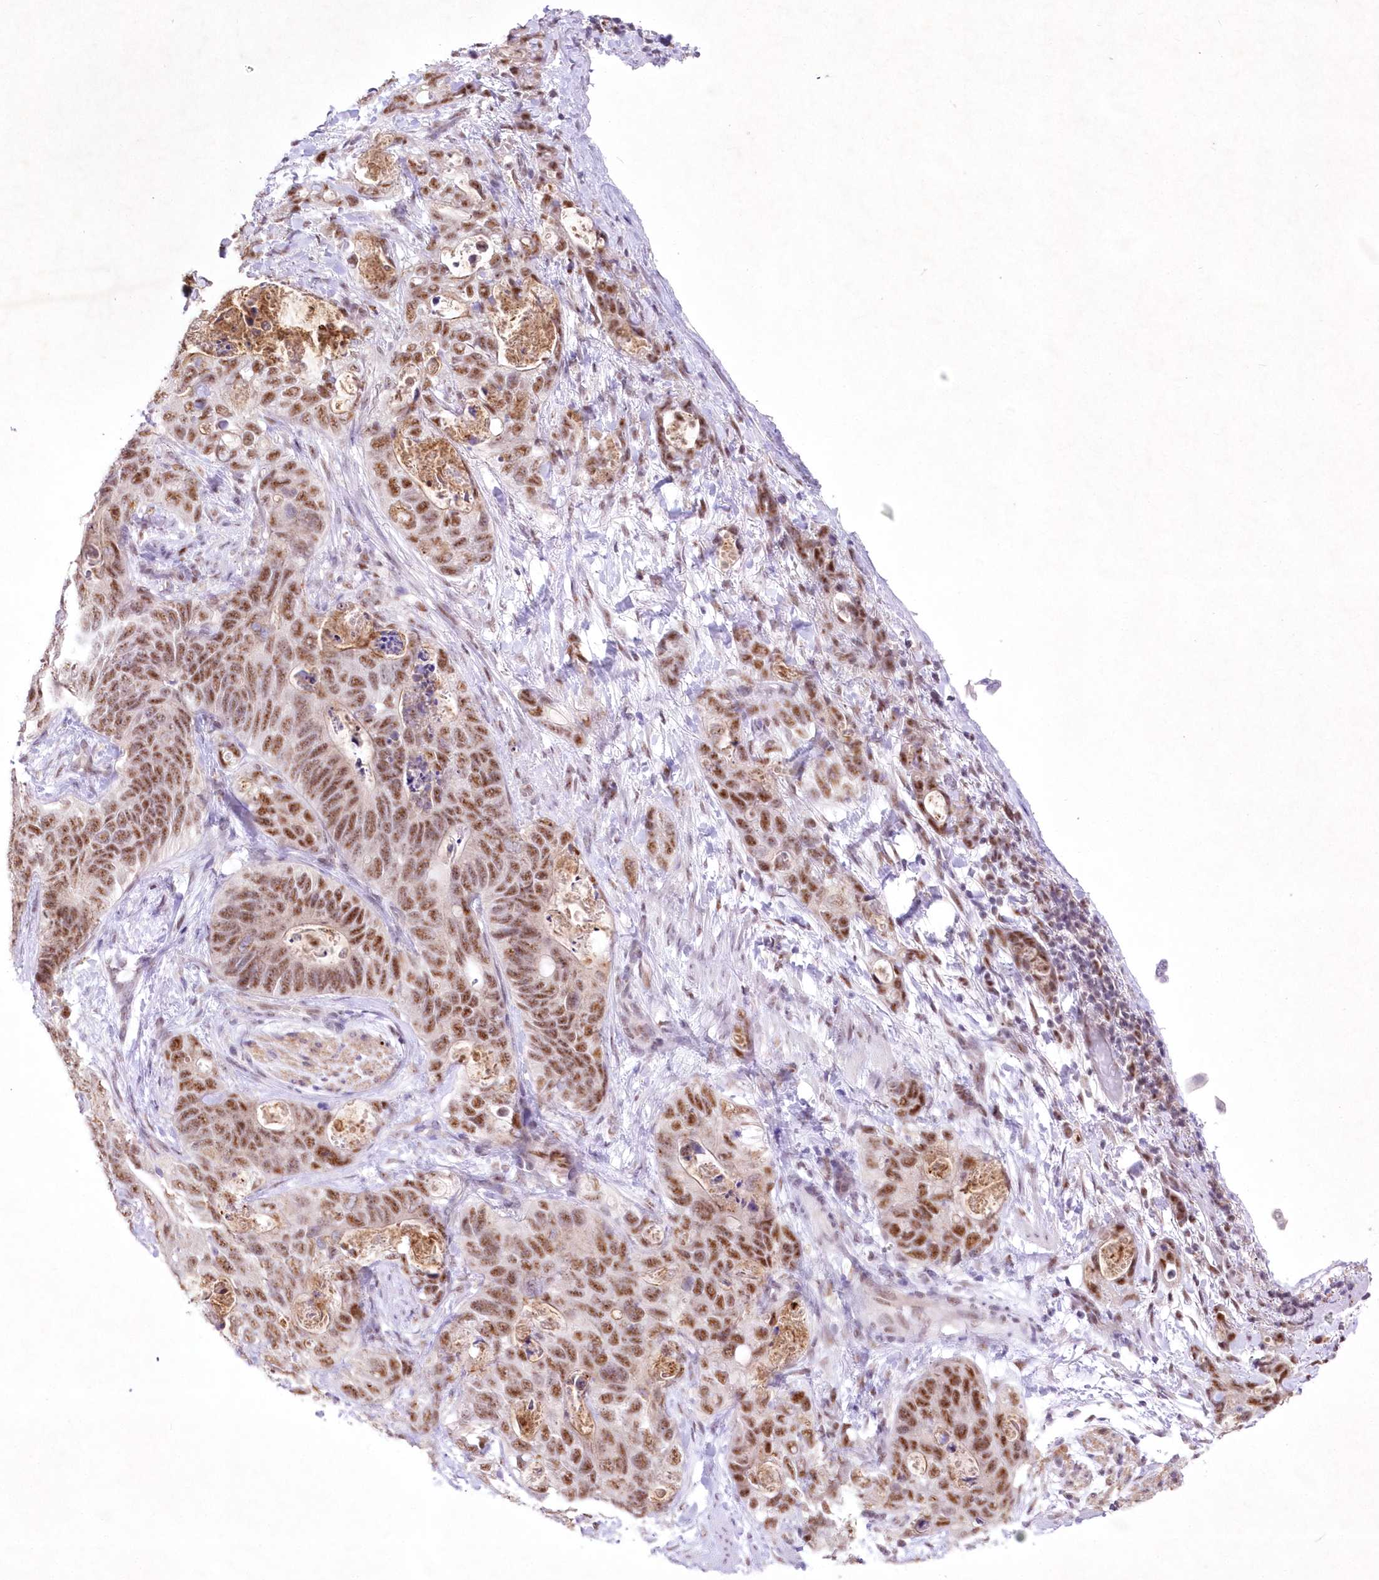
{"staining": {"intensity": "moderate", "quantity": ">75%", "location": "nuclear"}, "tissue": "stomach cancer", "cell_type": "Tumor cells", "image_type": "cancer", "snomed": [{"axis": "morphology", "description": "Normal tissue, NOS"}, {"axis": "morphology", "description": "Adenocarcinoma, NOS"}, {"axis": "topography", "description": "Stomach"}], "caption": "Human stomach cancer (adenocarcinoma) stained for a protein (brown) reveals moderate nuclear positive expression in about >75% of tumor cells.", "gene": "RBM27", "patient": {"sex": "female", "age": 89}}